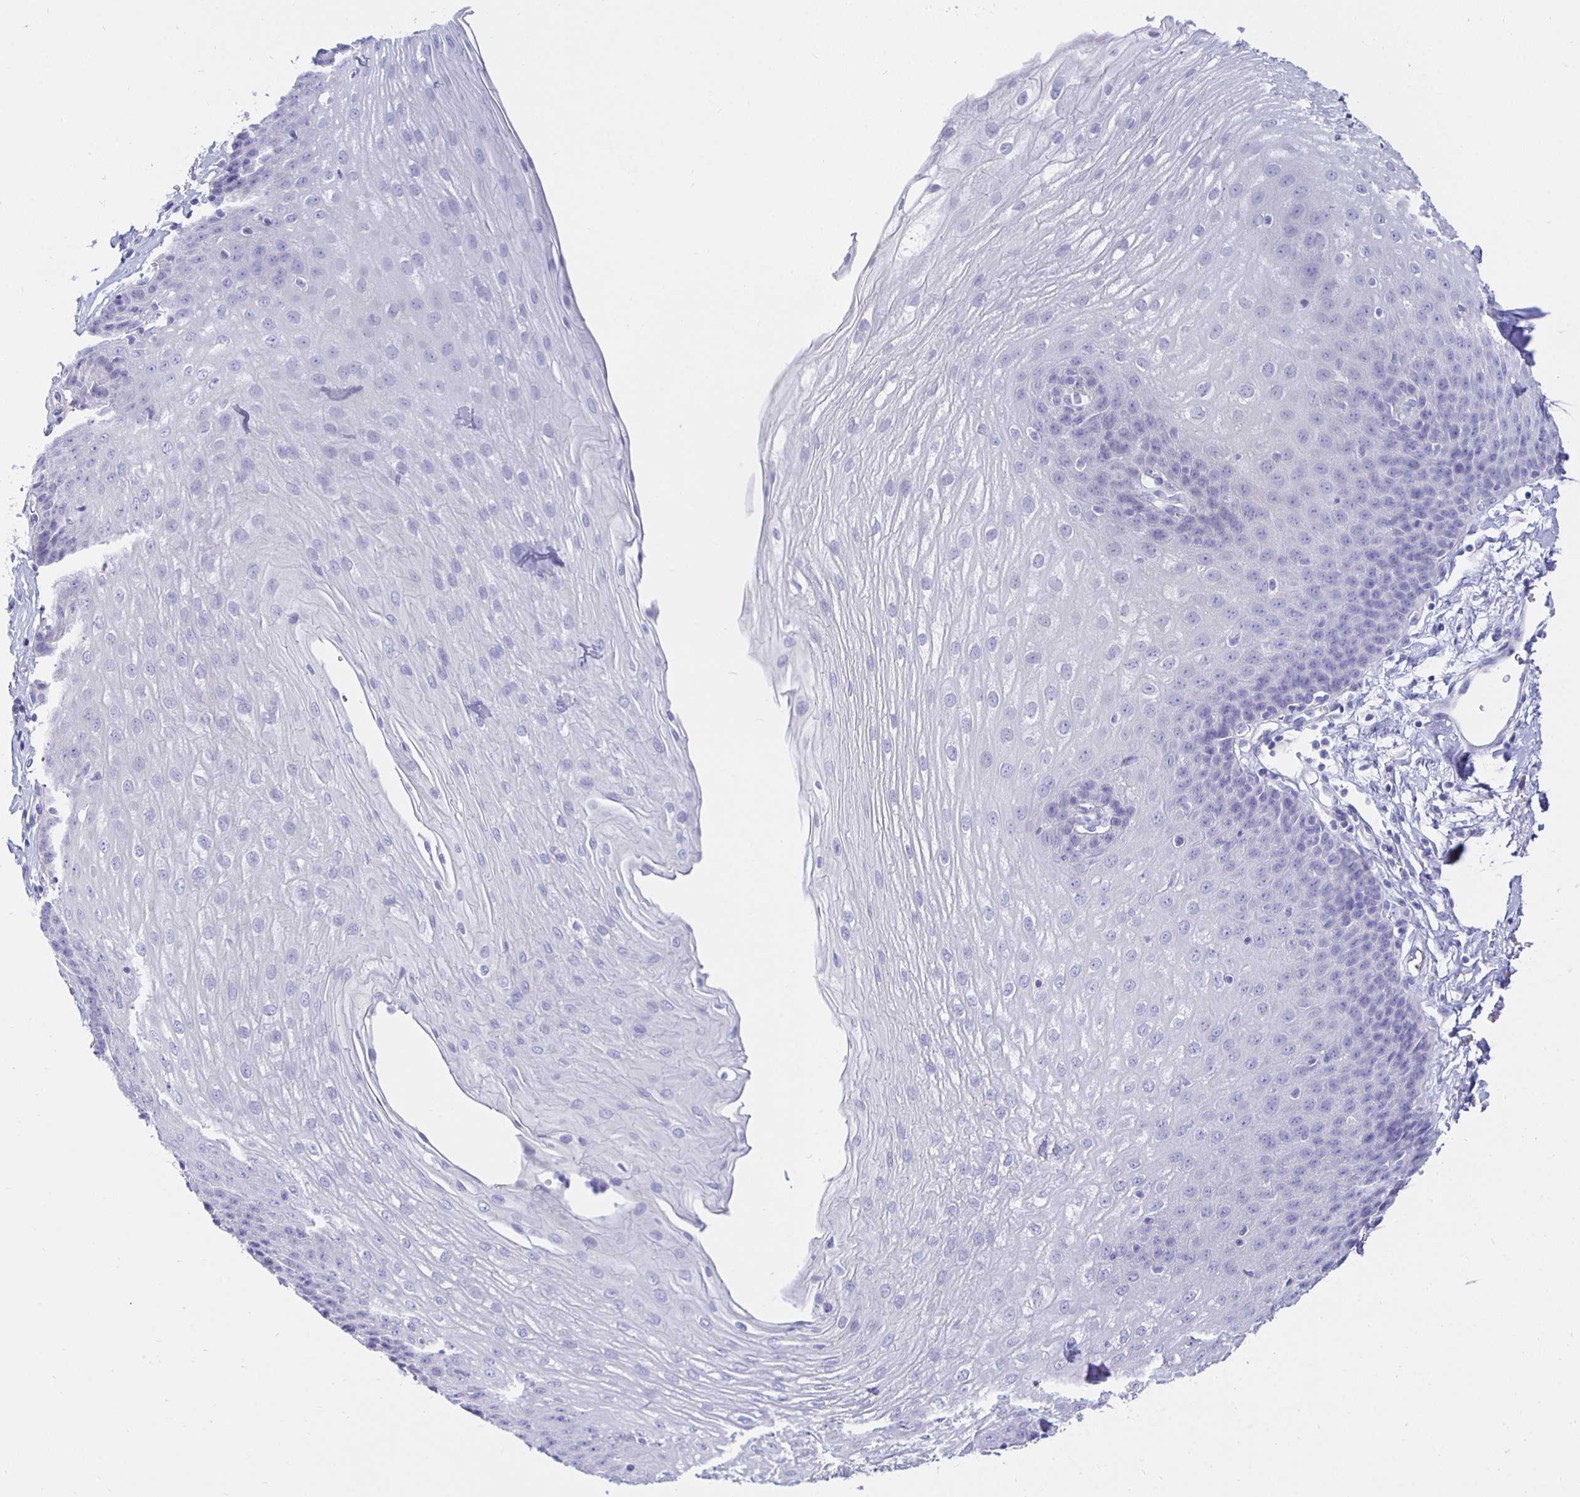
{"staining": {"intensity": "negative", "quantity": "none", "location": "none"}, "tissue": "esophagus", "cell_type": "Squamous epithelial cells", "image_type": "normal", "snomed": [{"axis": "morphology", "description": "Normal tissue, NOS"}, {"axis": "topography", "description": "Esophagus"}], "caption": "A photomicrograph of esophagus stained for a protein exhibits no brown staining in squamous epithelial cells. (DAB (3,3'-diaminobenzidine) IHC with hematoxylin counter stain).", "gene": "UMOD", "patient": {"sex": "female", "age": 81}}